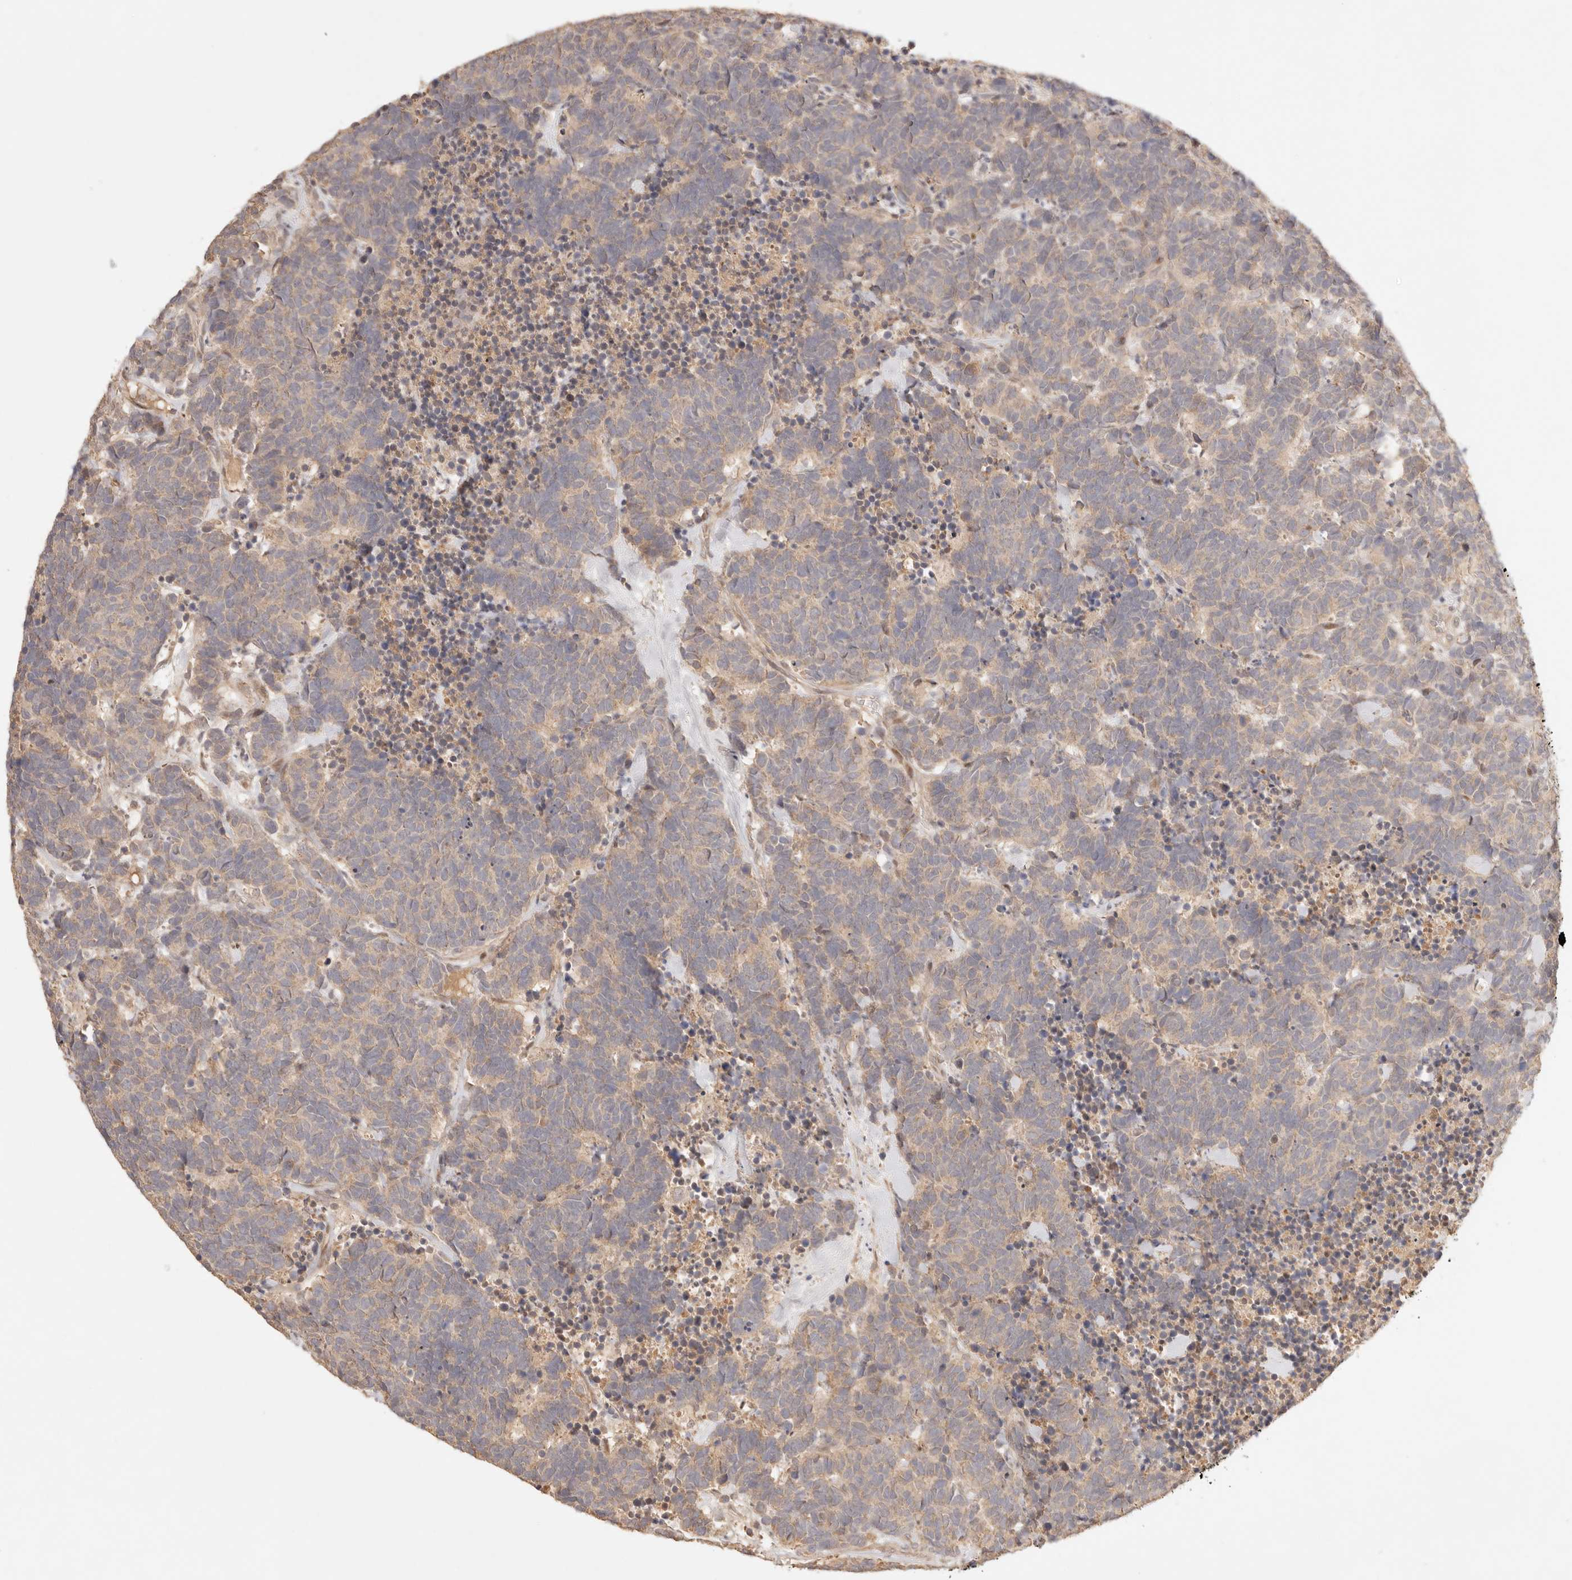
{"staining": {"intensity": "weak", "quantity": "25%-75%", "location": "cytoplasmic/membranous"}, "tissue": "carcinoid", "cell_type": "Tumor cells", "image_type": "cancer", "snomed": [{"axis": "morphology", "description": "Carcinoma, NOS"}, {"axis": "morphology", "description": "Carcinoid, malignant, NOS"}, {"axis": "topography", "description": "Urinary bladder"}], "caption": "Immunohistochemistry (DAB) staining of human carcinoid demonstrates weak cytoplasmic/membranous protein staining in about 25%-75% of tumor cells.", "gene": "PHLDA3", "patient": {"sex": "male", "age": 57}}